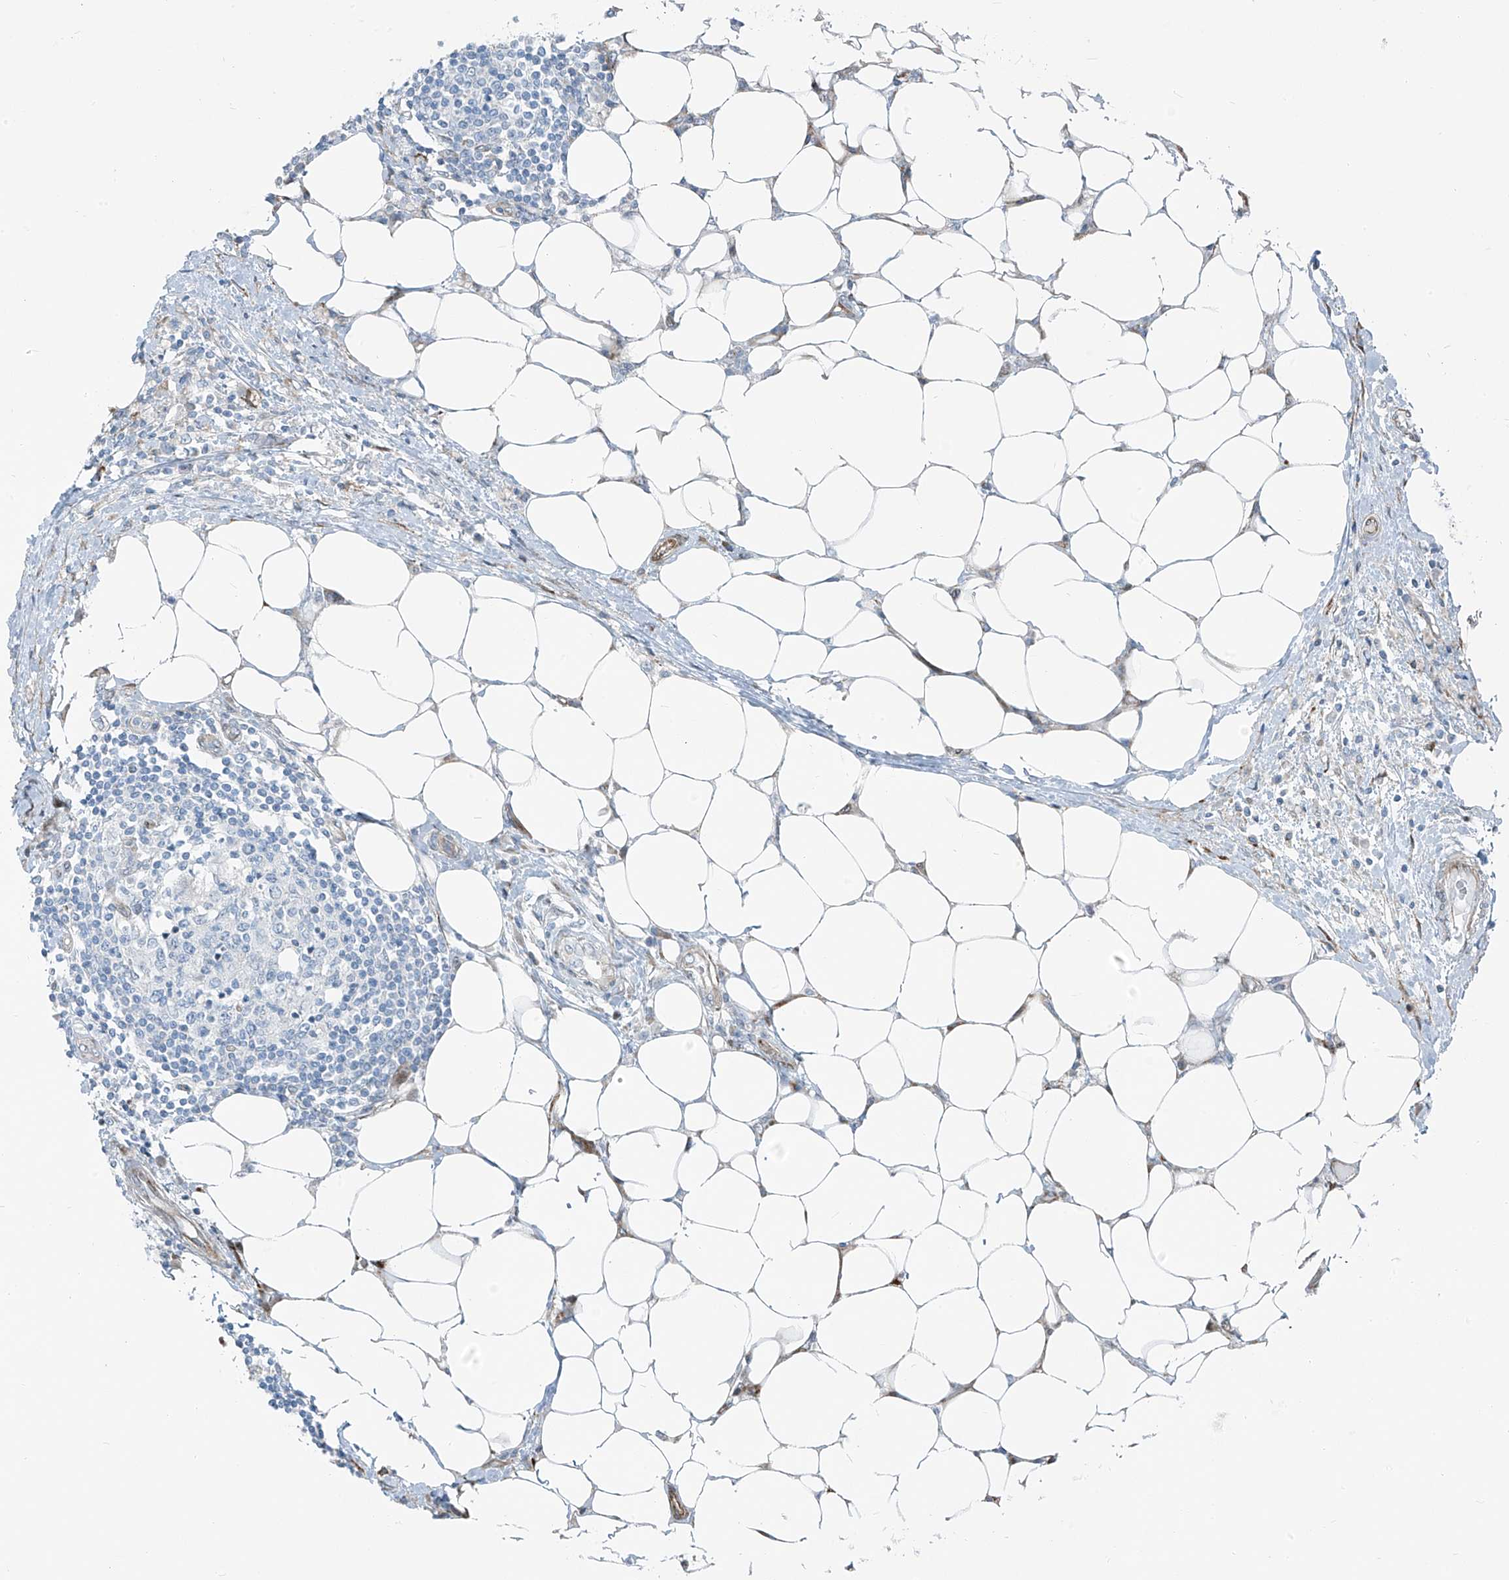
{"staining": {"intensity": "moderate", "quantity": "<25%", "location": "cytoplasmic/membranous"}, "tissue": "colorectal cancer", "cell_type": "Tumor cells", "image_type": "cancer", "snomed": [{"axis": "morphology", "description": "Adenocarcinoma, NOS"}, {"axis": "topography", "description": "Colon"}], "caption": "IHC (DAB (3,3'-diaminobenzidine)) staining of adenocarcinoma (colorectal) reveals moderate cytoplasmic/membranous protein expression in approximately <25% of tumor cells.", "gene": "HIC2", "patient": {"sex": "male", "age": 71}}